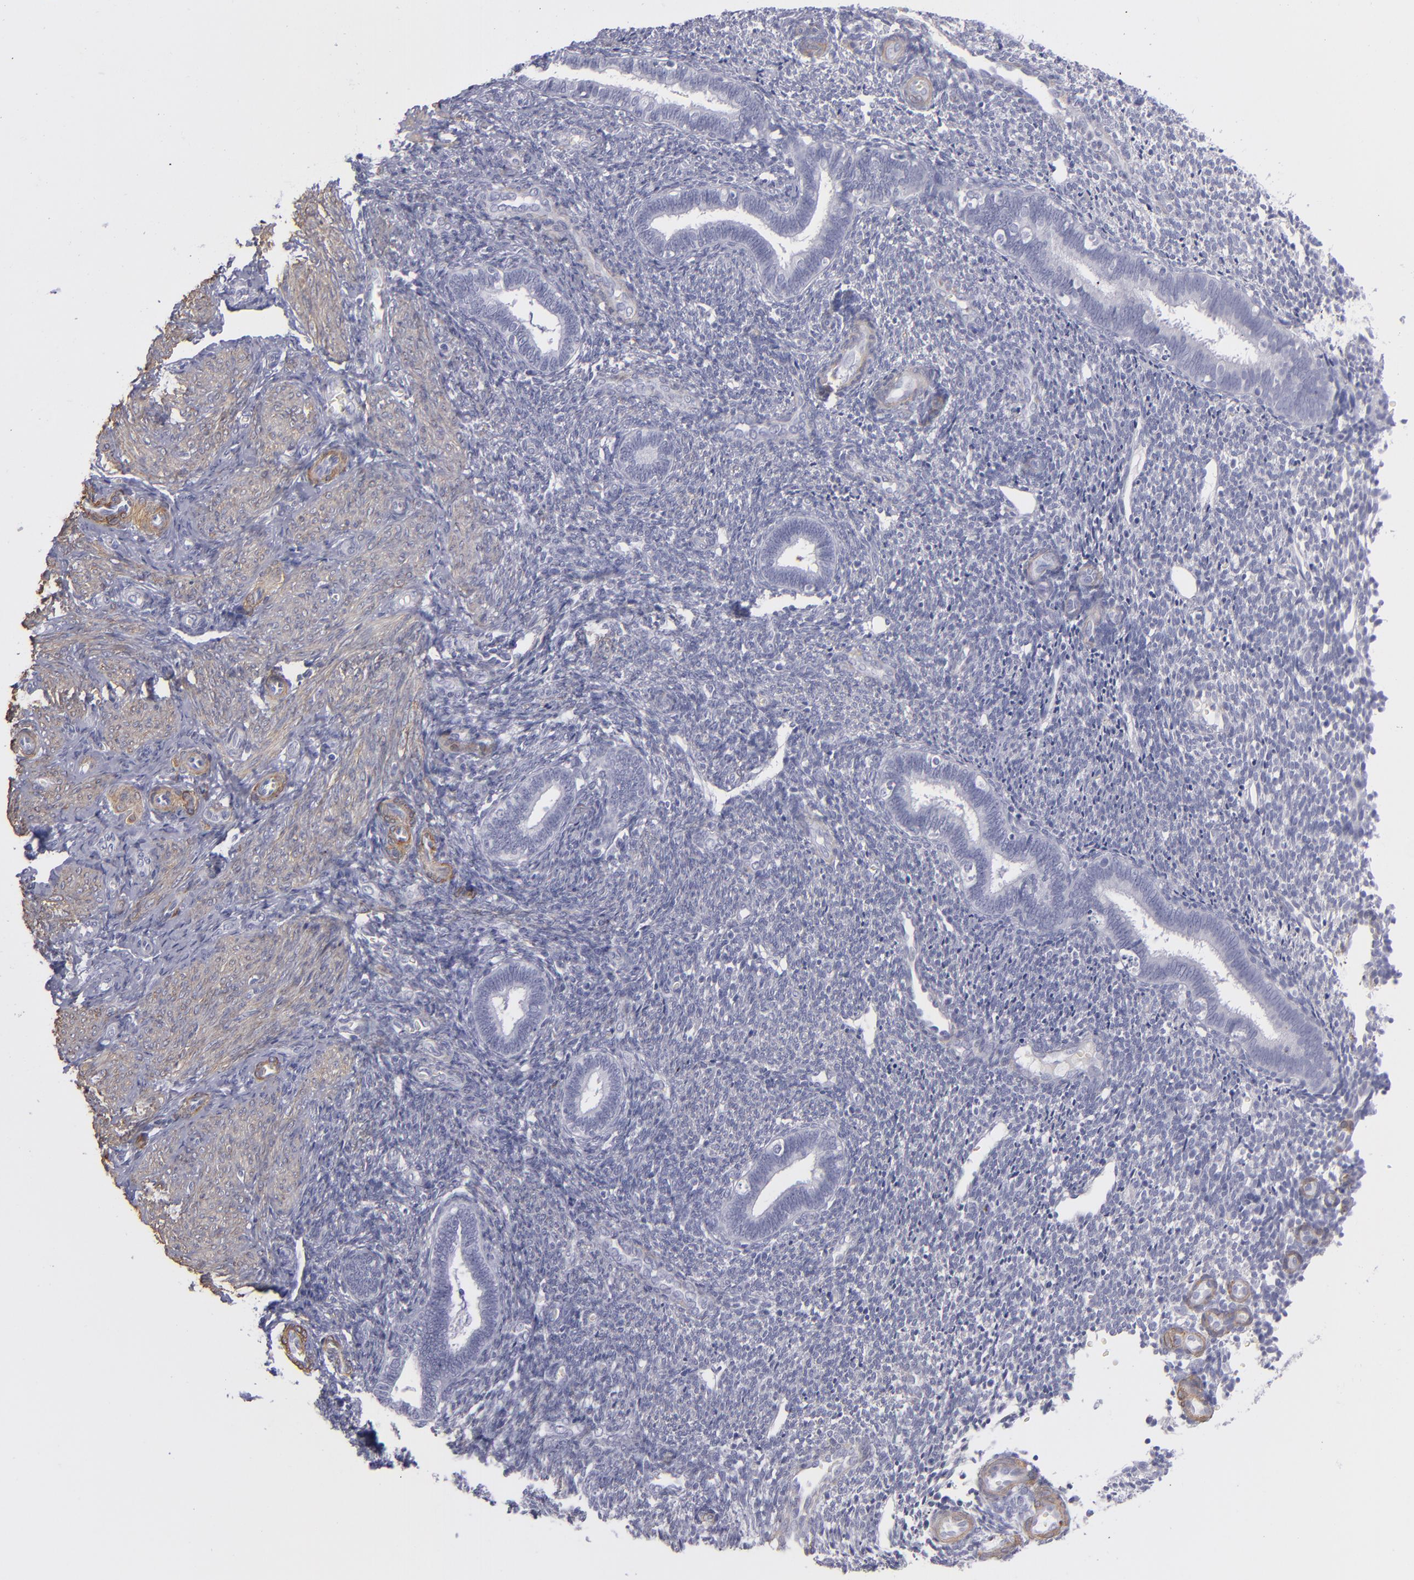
{"staining": {"intensity": "negative", "quantity": "none", "location": "none"}, "tissue": "endometrium", "cell_type": "Cells in endometrial stroma", "image_type": "normal", "snomed": [{"axis": "morphology", "description": "Normal tissue, NOS"}, {"axis": "topography", "description": "Endometrium"}], "caption": "The IHC photomicrograph has no significant positivity in cells in endometrial stroma of endometrium.", "gene": "MYH11", "patient": {"sex": "female", "age": 27}}